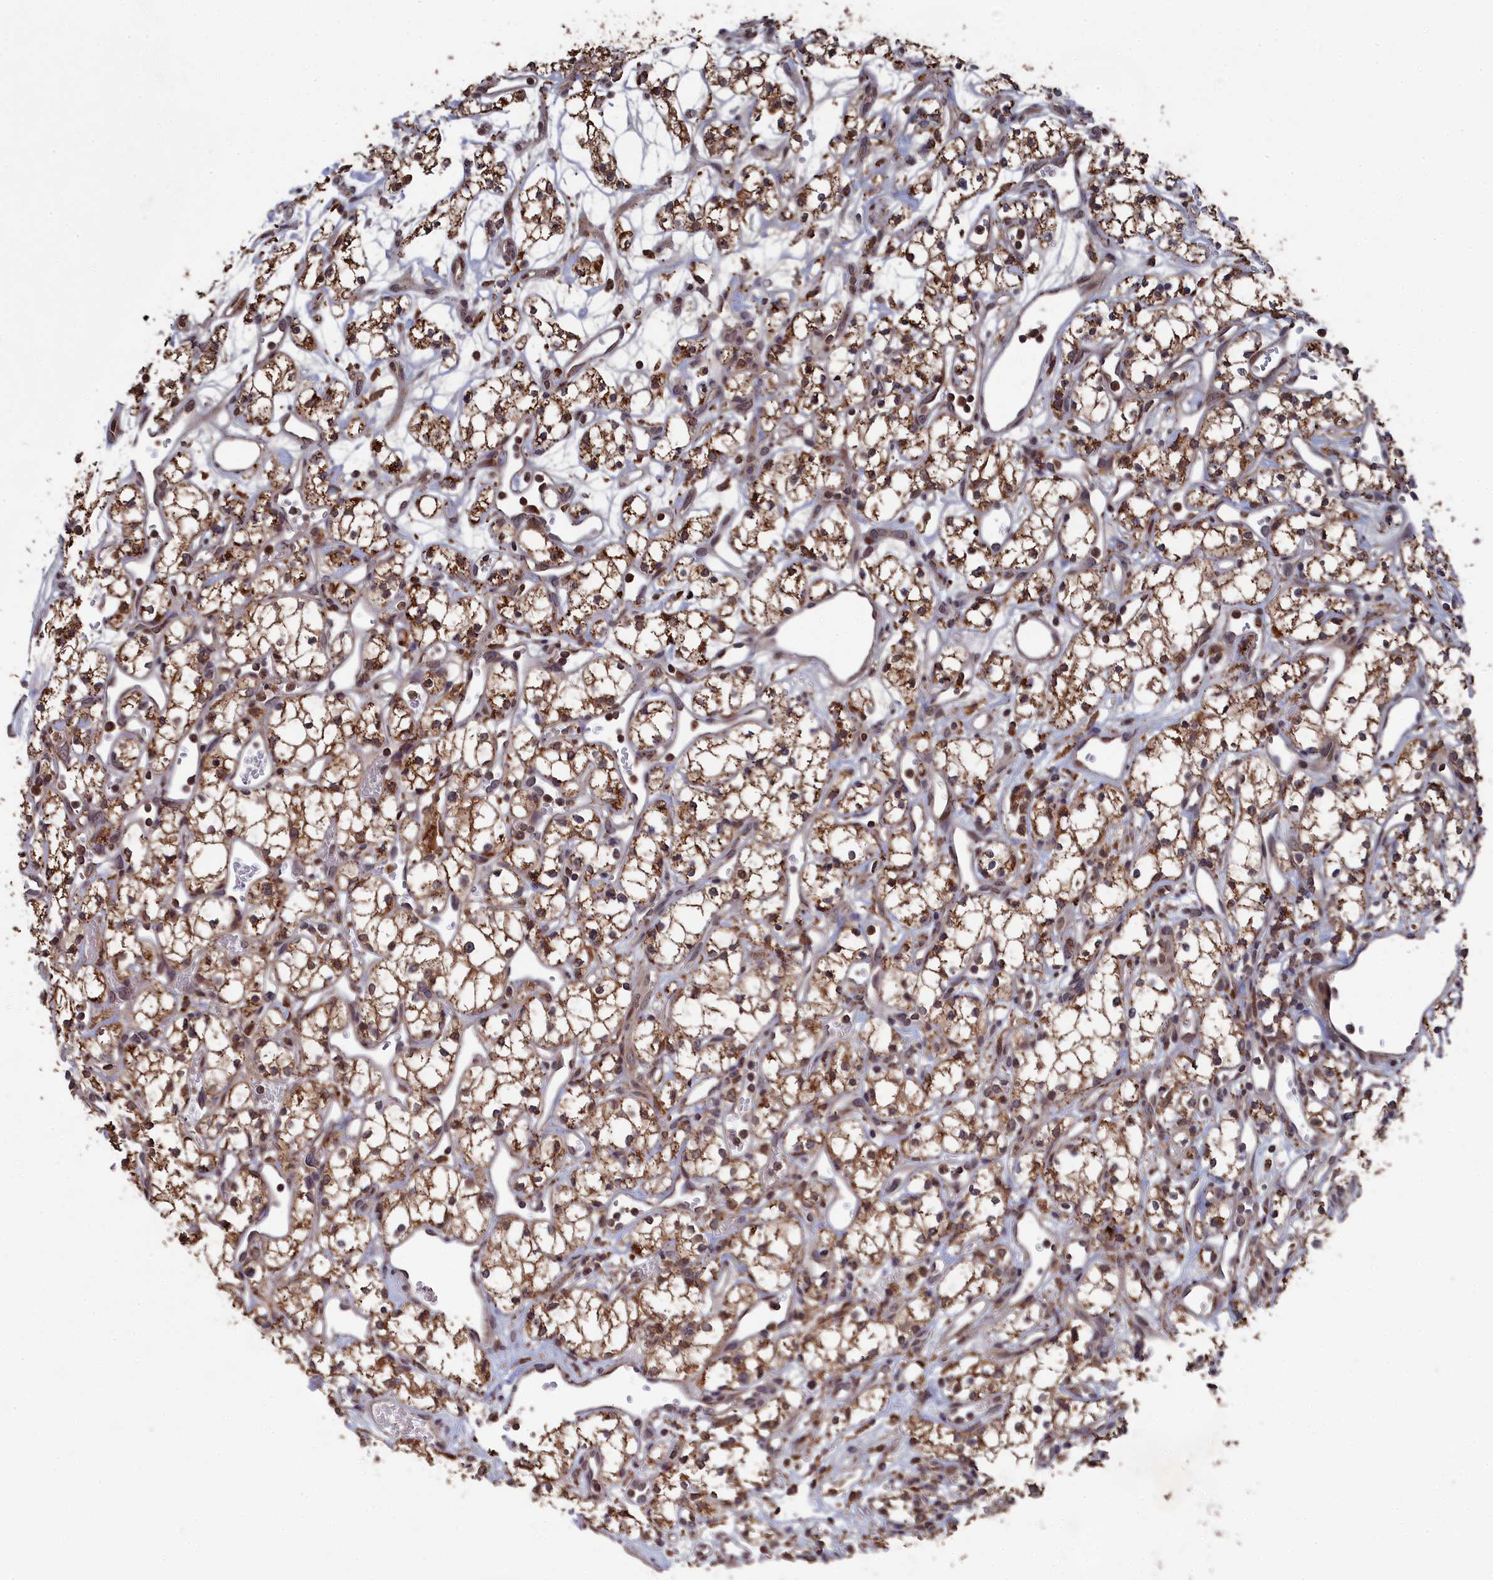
{"staining": {"intensity": "strong", "quantity": ">75%", "location": "cytoplasmic/membranous"}, "tissue": "renal cancer", "cell_type": "Tumor cells", "image_type": "cancer", "snomed": [{"axis": "morphology", "description": "Adenocarcinoma, NOS"}, {"axis": "topography", "description": "Kidney"}], "caption": "Renal cancer tissue displays strong cytoplasmic/membranous staining in about >75% of tumor cells, visualized by immunohistochemistry. (Brightfield microscopy of DAB IHC at high magnification).", "gene": "CEACAM21", "patient": {"sex": "male", "age": 59}}